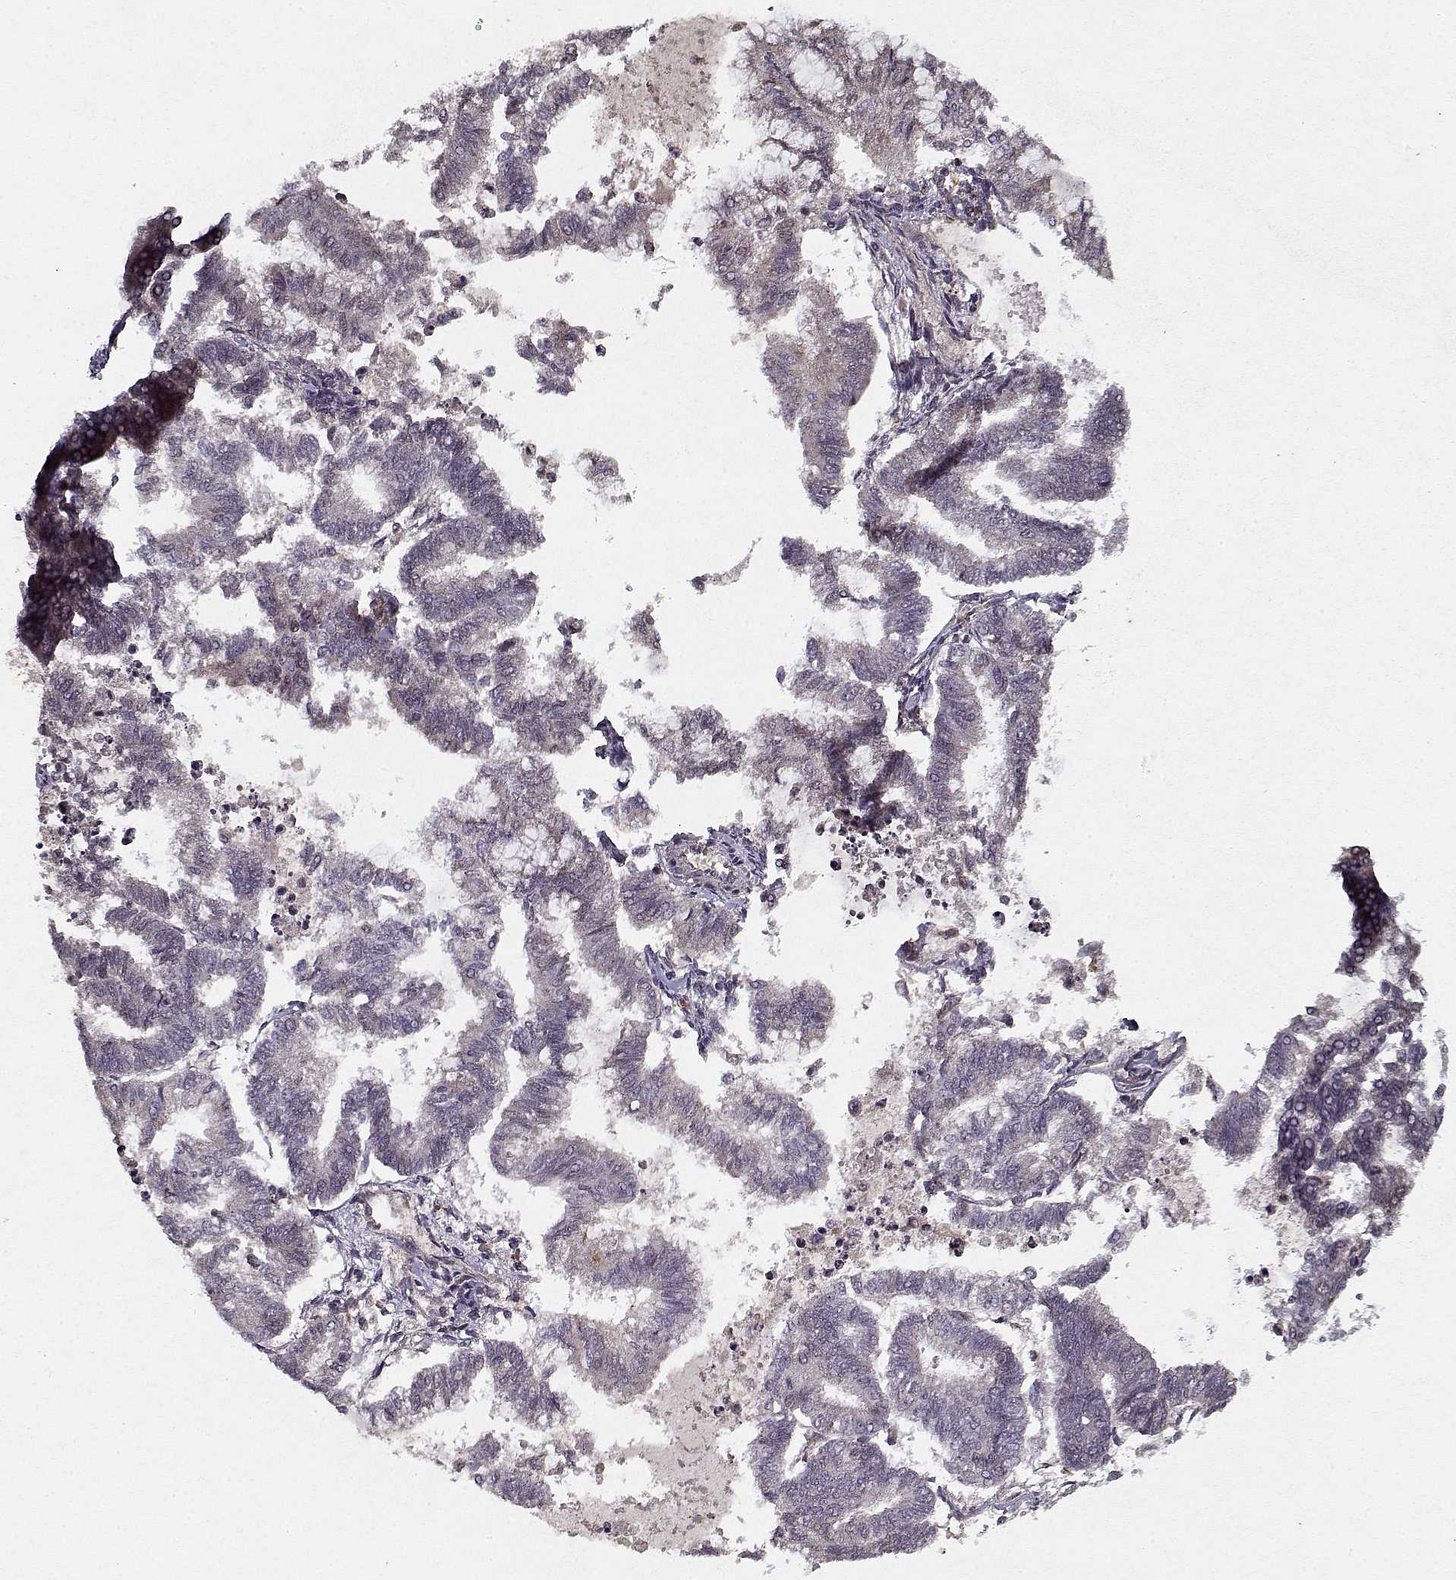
{"staining": {"intensity": "weak", "quantity": "<25%", "location": "cytoplasmic/membranous"}, "tissue": "endometrial cancer", "cell_type": "Tumor cells", "image_type": "cancer", "snomed": [{"axis": "morphology", "description": "Adenocarcinoma, NOS"}, {"axis": "topography", "description": "Endometrium"}], "caption": "An image of adenocarcinoma (endometrial) stained for a protein exhibits no brown staining in tumor cells.", "gene": "PPP1R12A", "patient": {"sex": "female", "age": 79}}